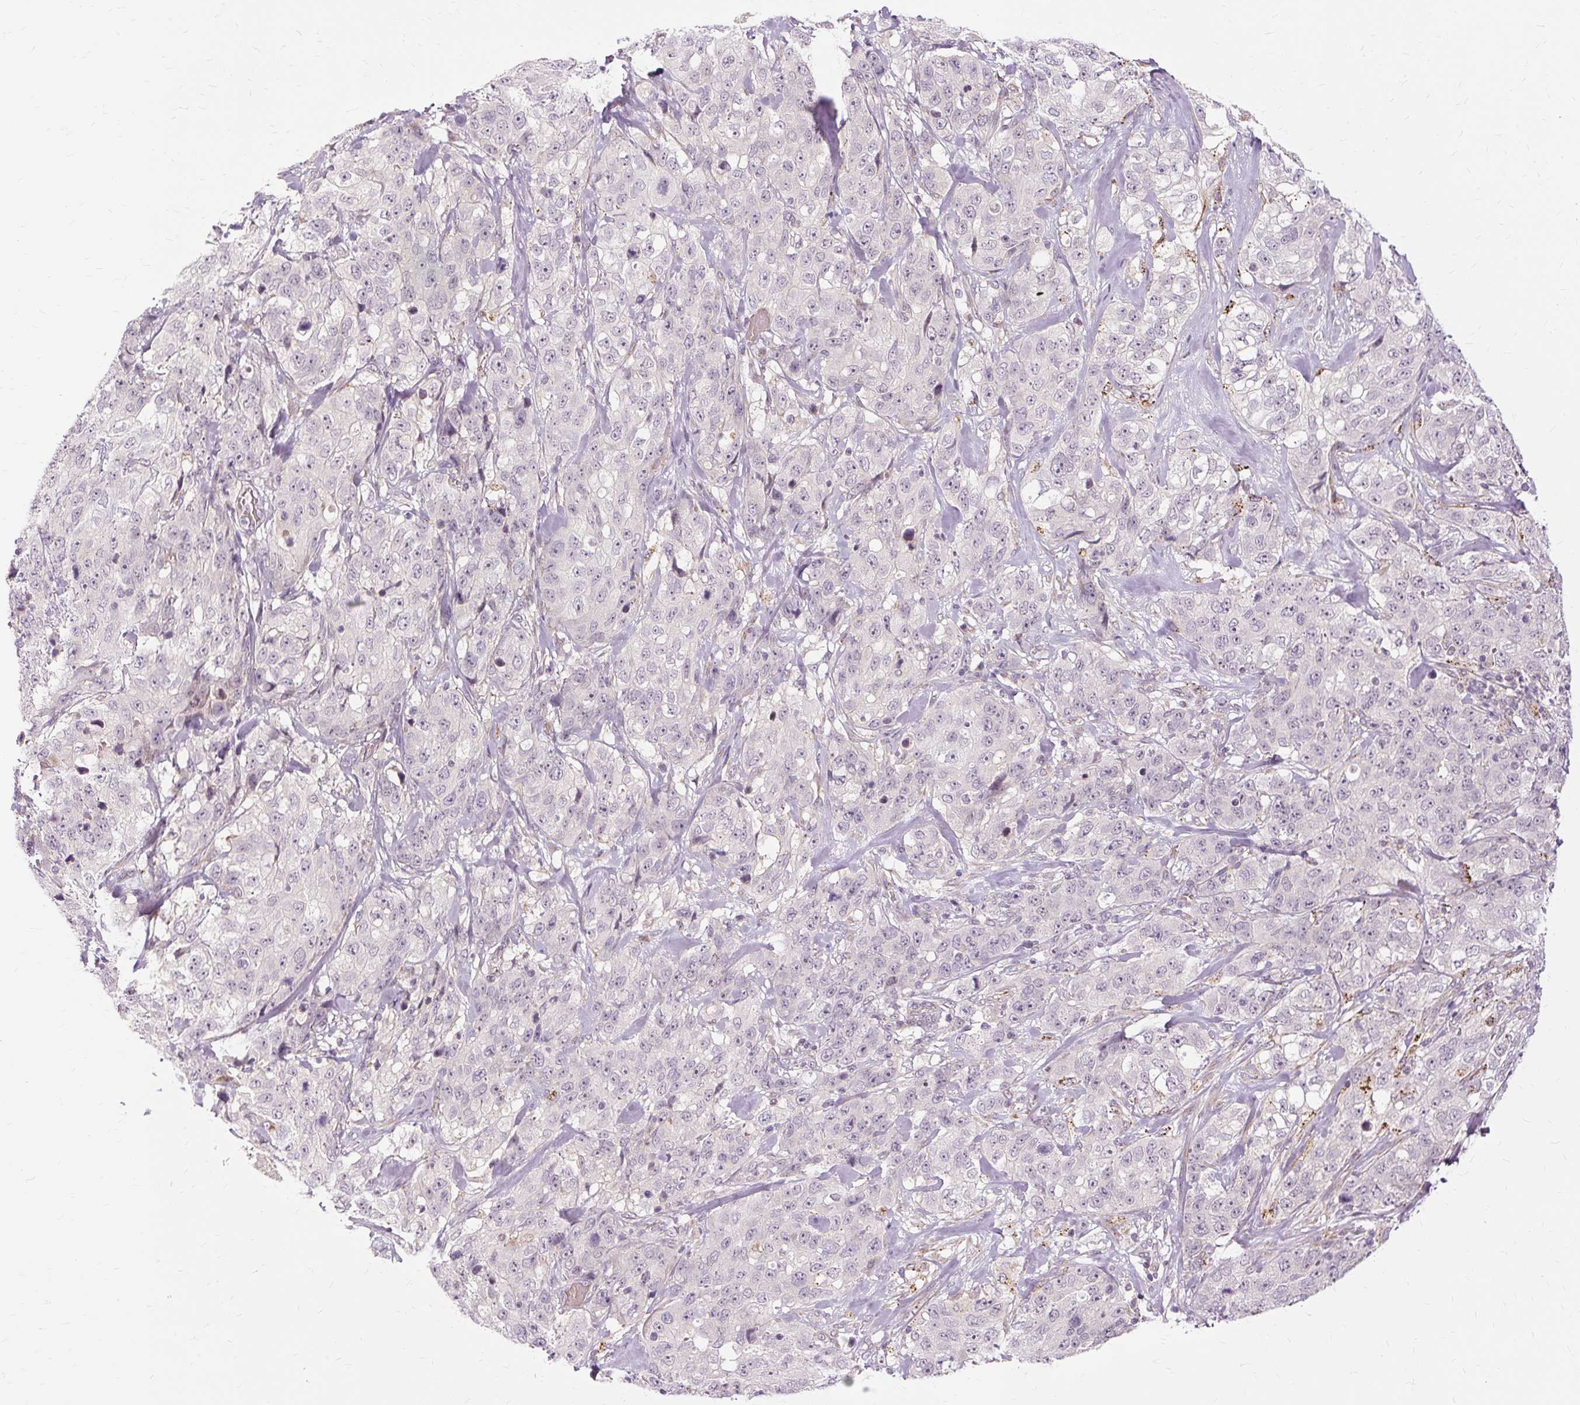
{"staining": {"intensity": "negative", "quantity": "none", "location": "none"}, "tissue": "stomach cancer", "cell_type": "Tumor cells", "image_type": "cancer", "snomed": [{"axis": "morphology", "description": "Adenocarcinoma, NOS"}, {"axis": "topography", "description": "Stomach"}], "caption": "DAB immunohistochemical staining of stomach cancer (adenocarcinoma) demonstrates no significant expression in tumor cells.", "gene": "MMACHC", "patient": {"sex": "male", "age": 48}}